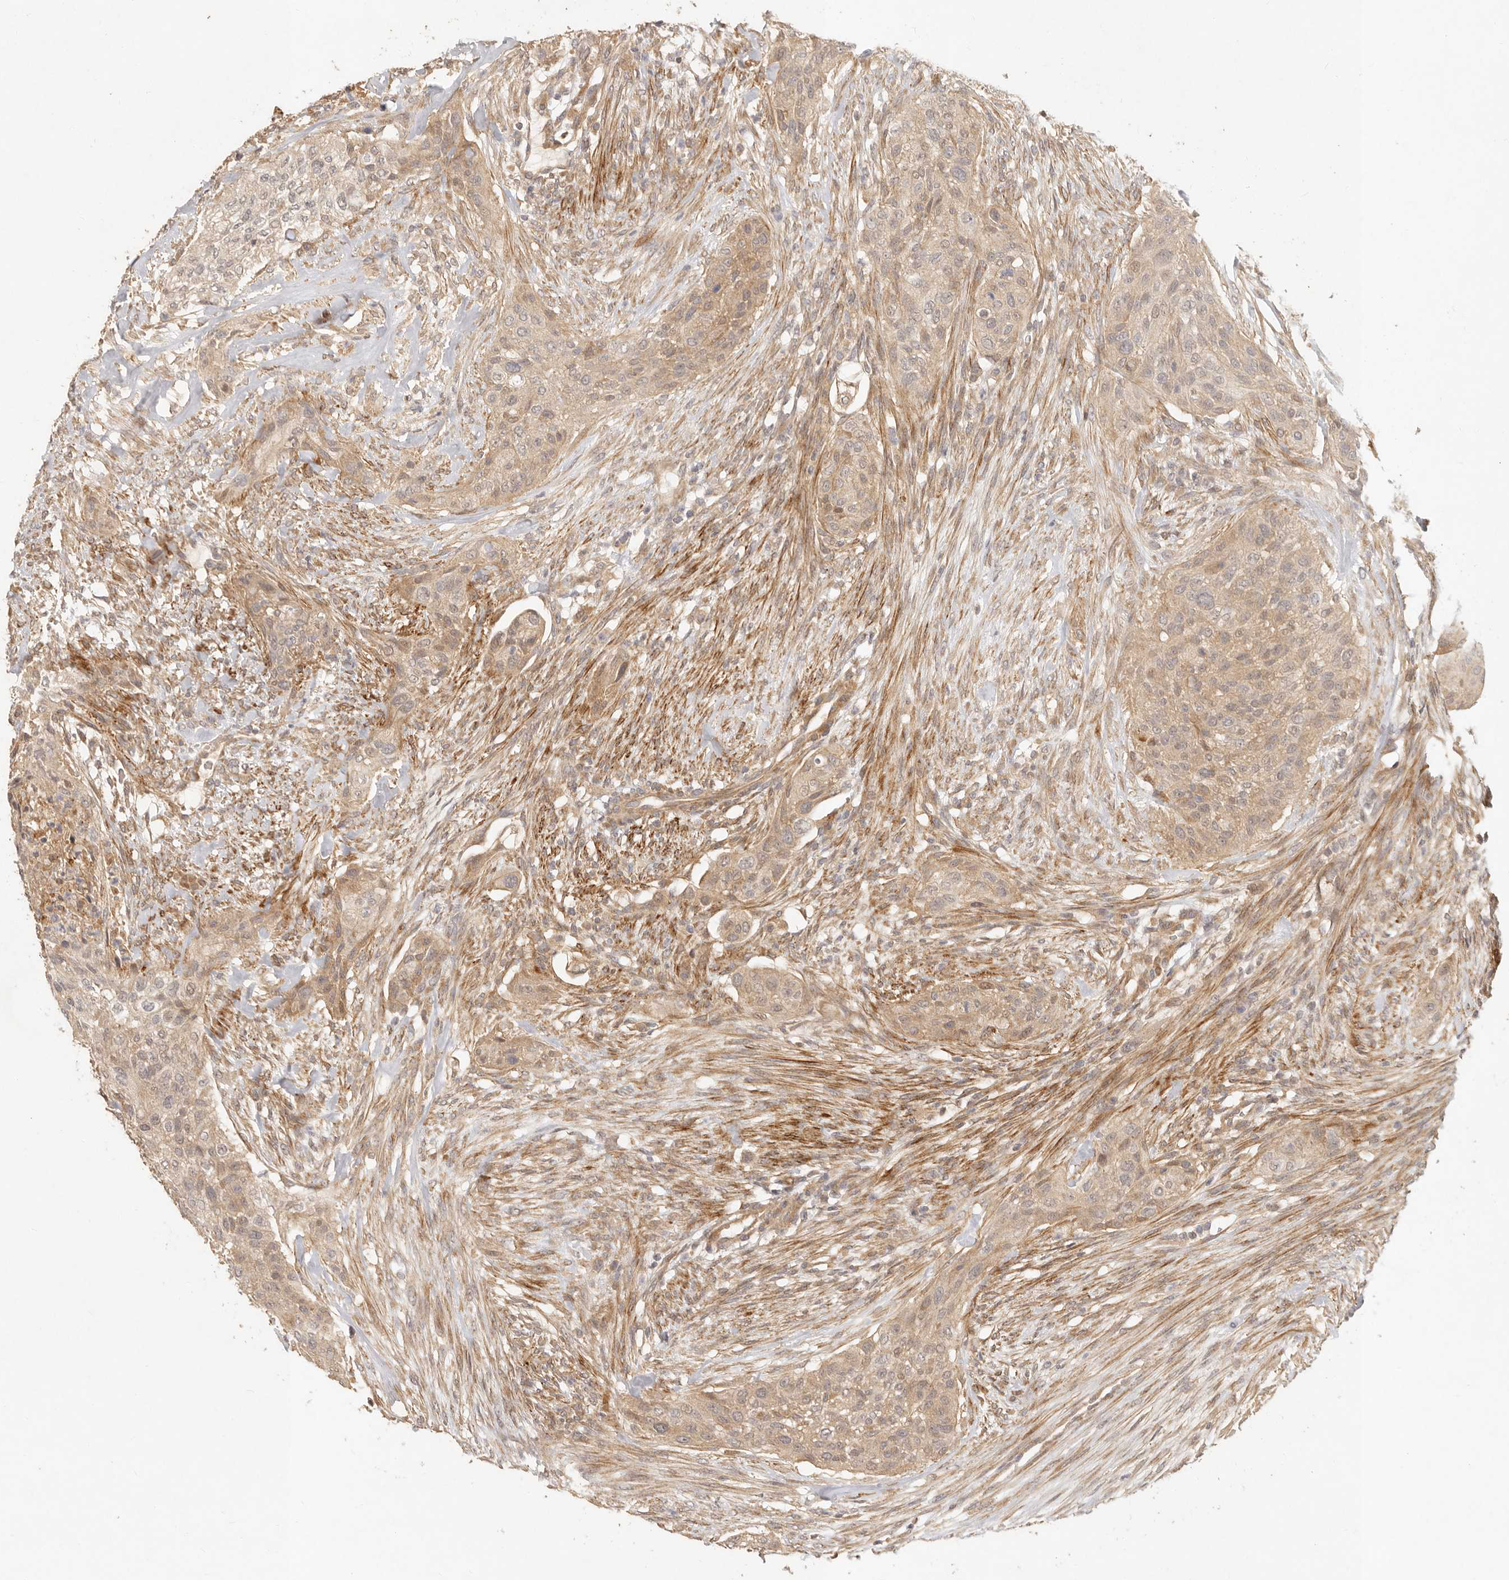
{"staining": {"intensity": "weak", "quantity": ">75%", "location": "cytoplasmic/membranous"}, "tissue": "urothelial cancer", "cell_type": "Tumor cells", "image_type": "cancer", "snomed": [{"axis": "morphology", "description": "Urothelial carcinoma, High grade"}, {"axis": "topography", "description": "Urinary bladder"}], "caption": "Protein expression analysis of human urothelial cancer reveals weak cytoplasmic/membranous expression in approximately >75% of tumor cells. (DAB IHC with brightfield microscopy, high magnification).", "gene": "VIPR1", "patient": {"sex": "male", "age": 35}}